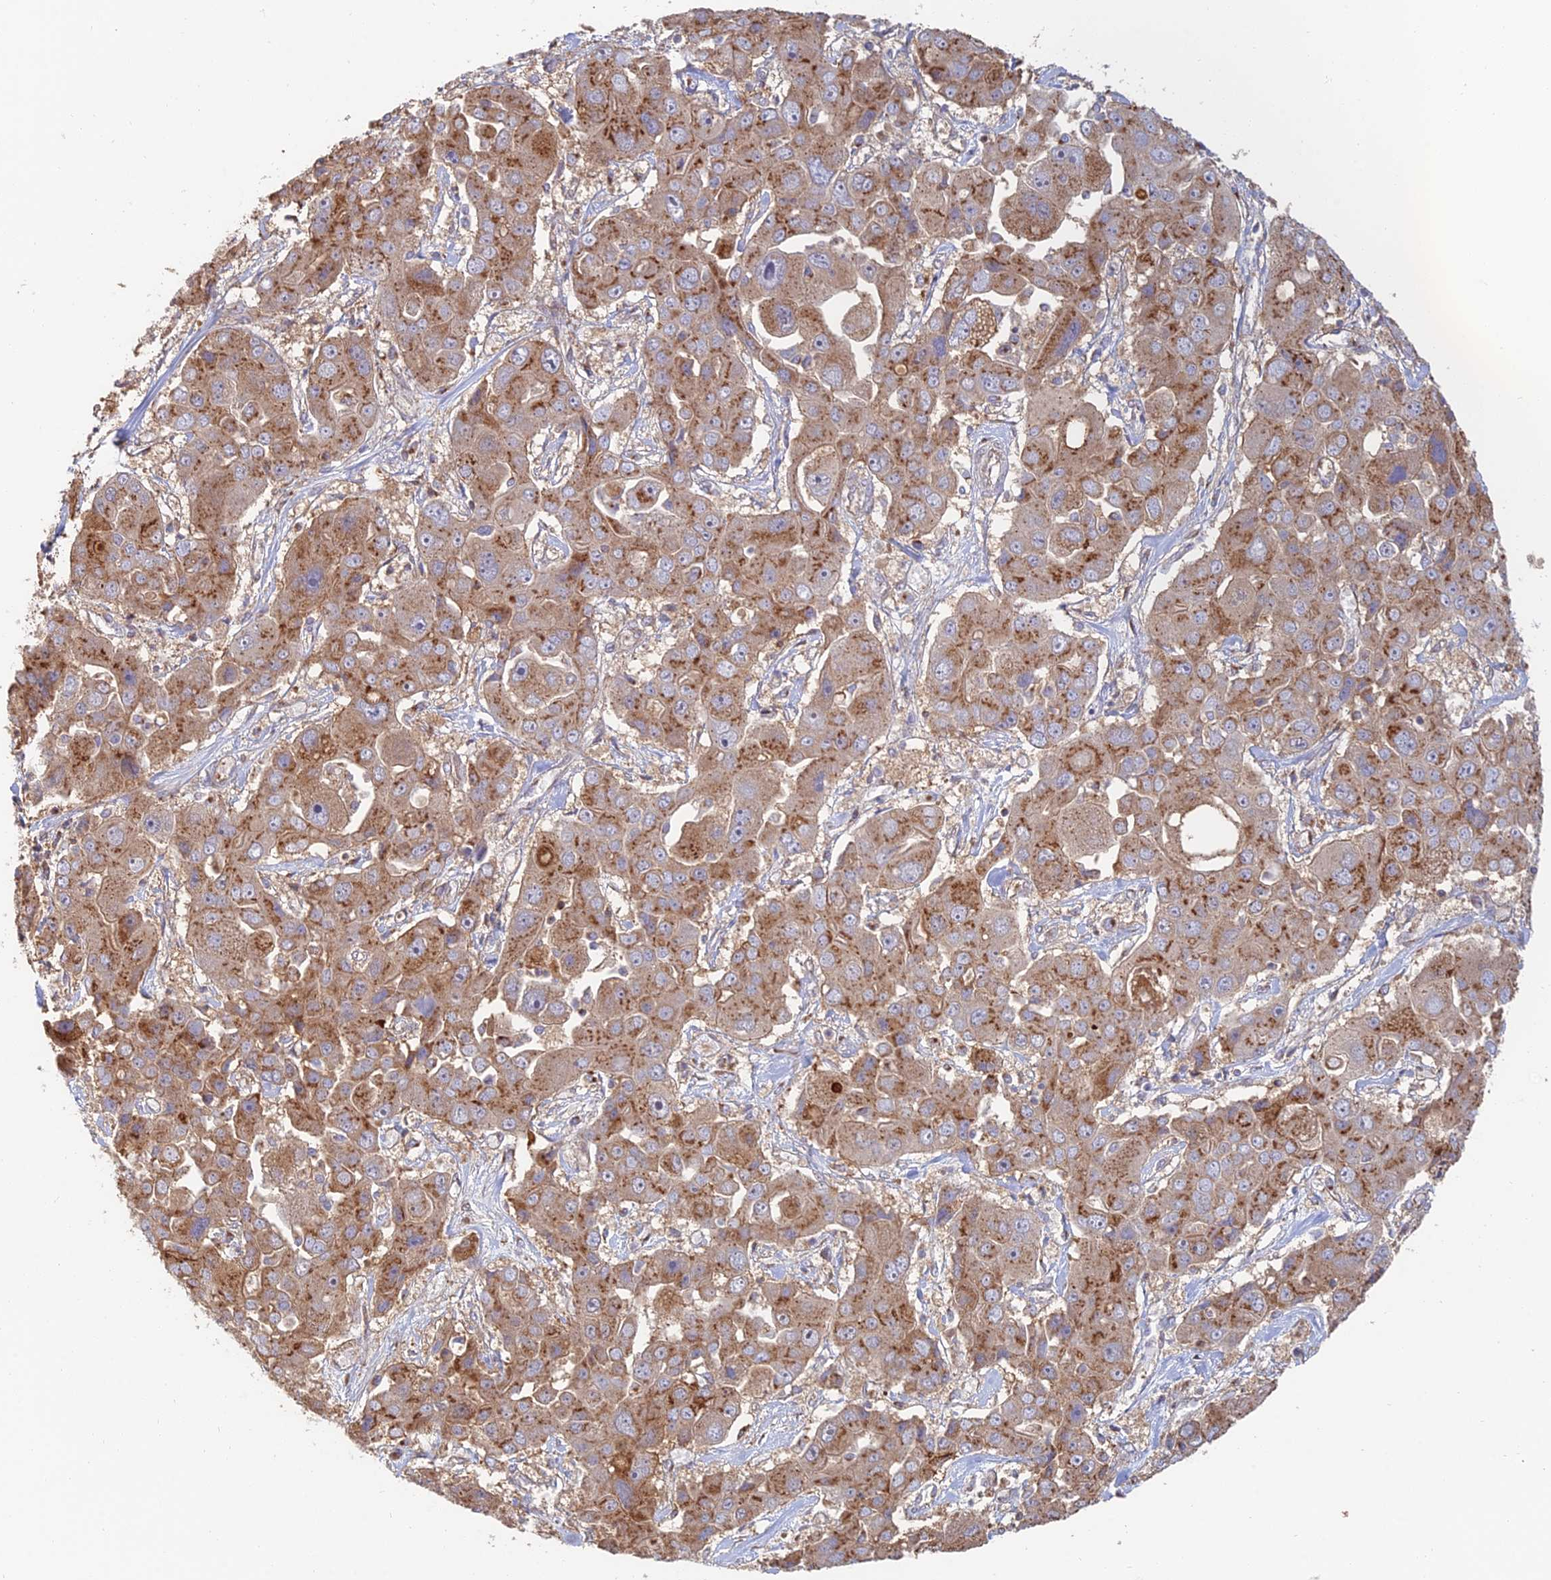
{"staining": {"intensity": "moderate", "quantity": ">75%", "location": "cytoplasmic/membranous"}, "tissue": "liver cancer", "cell_type": "Tumor cells", "image_type": "cancer", "snomed": [{"axis": "morphology", "description": "Cholangiocarcinoma"}, {"axis": "topography", "description": "Liver"}], "caption": "A brown stain highlights moderate cytoplasmic/membranous staining of a protein in human liver cancer tumor cells.", "gene": "HS2ST1", "patient": {"sex": "male", "age": 67}}